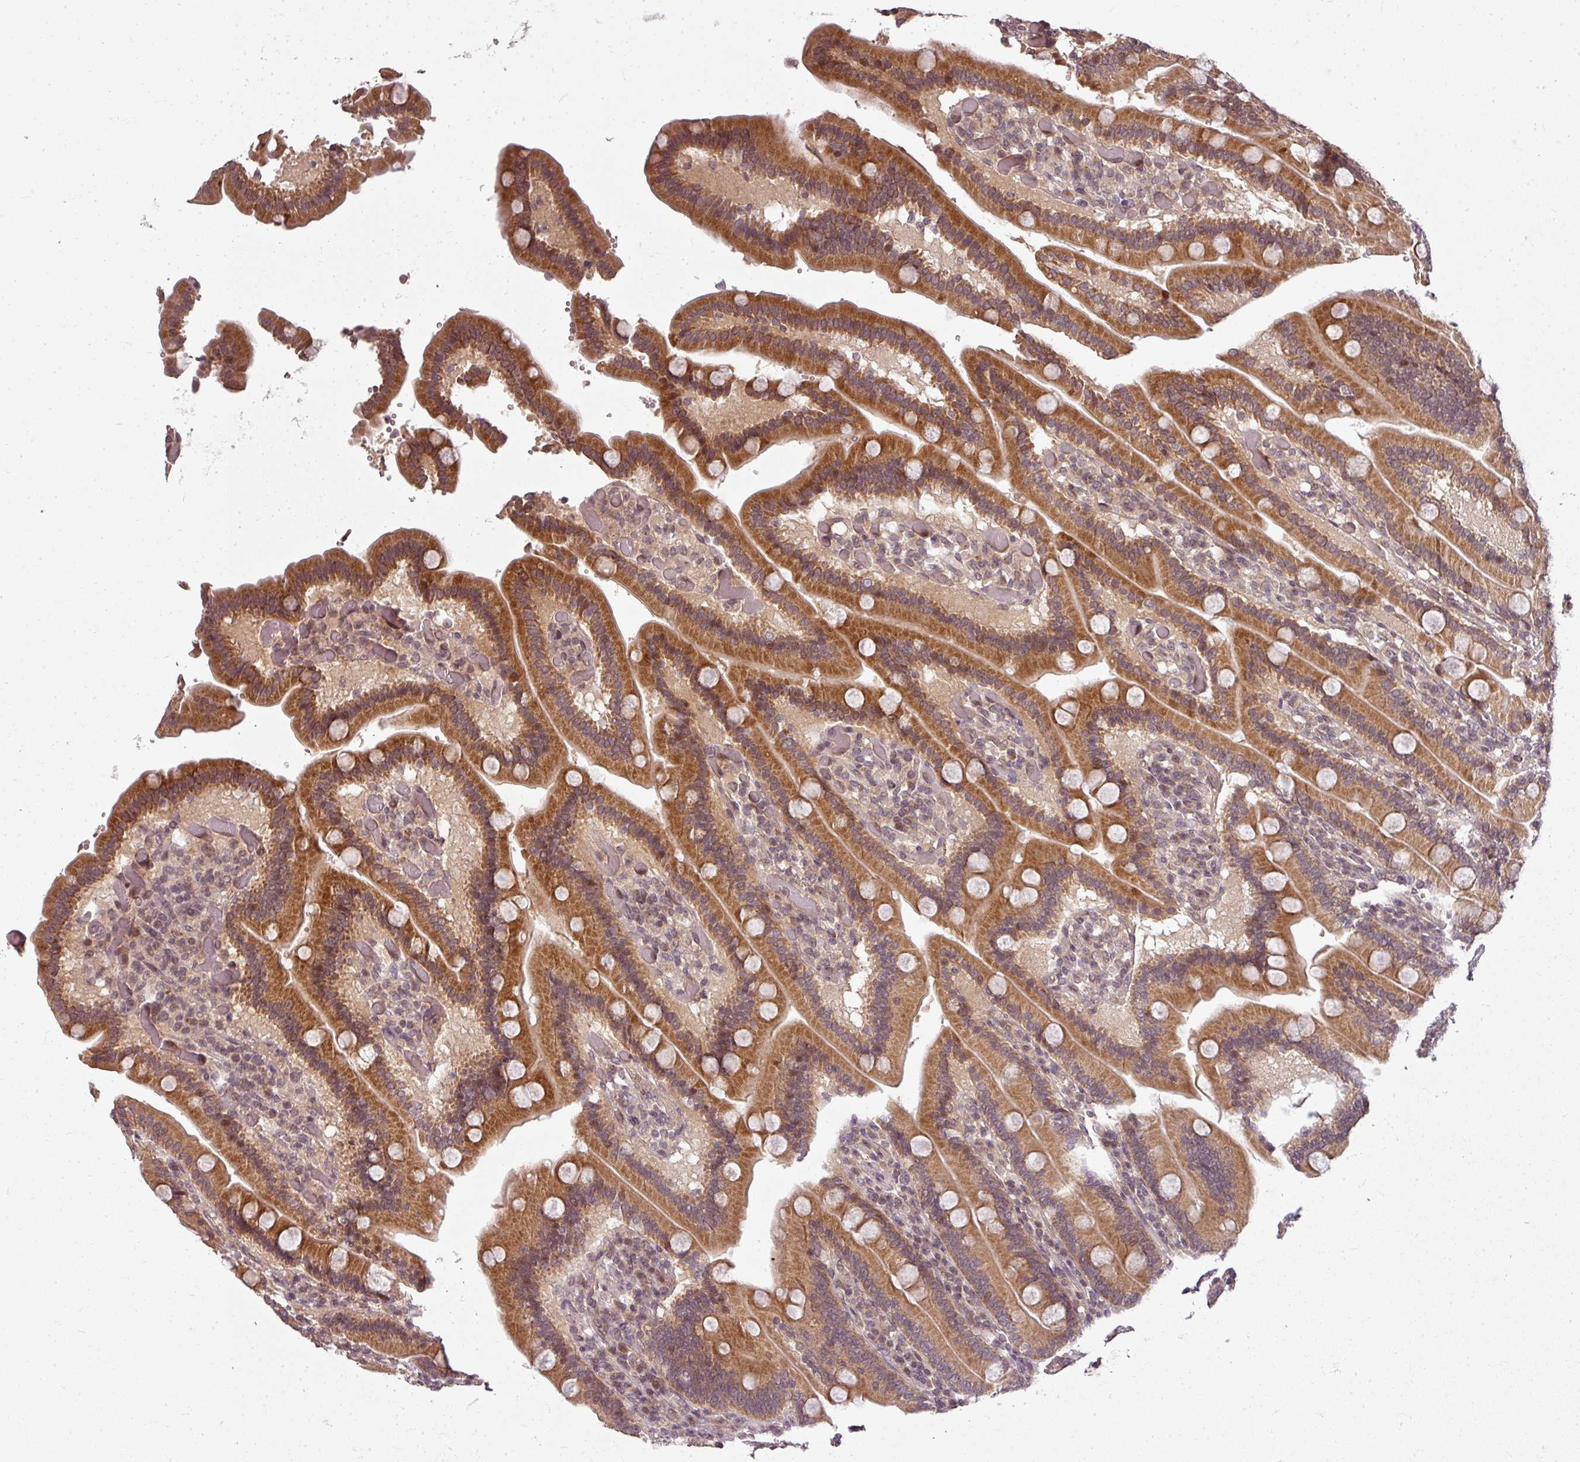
{"staining": {"intensity": "strong", "quantity": ">75%", "location": "cytoplasmic/membranous"}, "tissue": "duodenum", "cell_type": "Glandular cells", "image_type": "normal", "snomed": [{"axis": "morphology", "description": "Normal tissue, NOS"}, {"axis": "topography", "description": "Duodenum"}], "caption": "Human duodenum stained with a brown dye demonstrates strong cytoplasmic/membranous positive positivity in about >75% of glandular cells.", "gene": "CLIC1", "patient": {"sex": "female", "age": 62}}